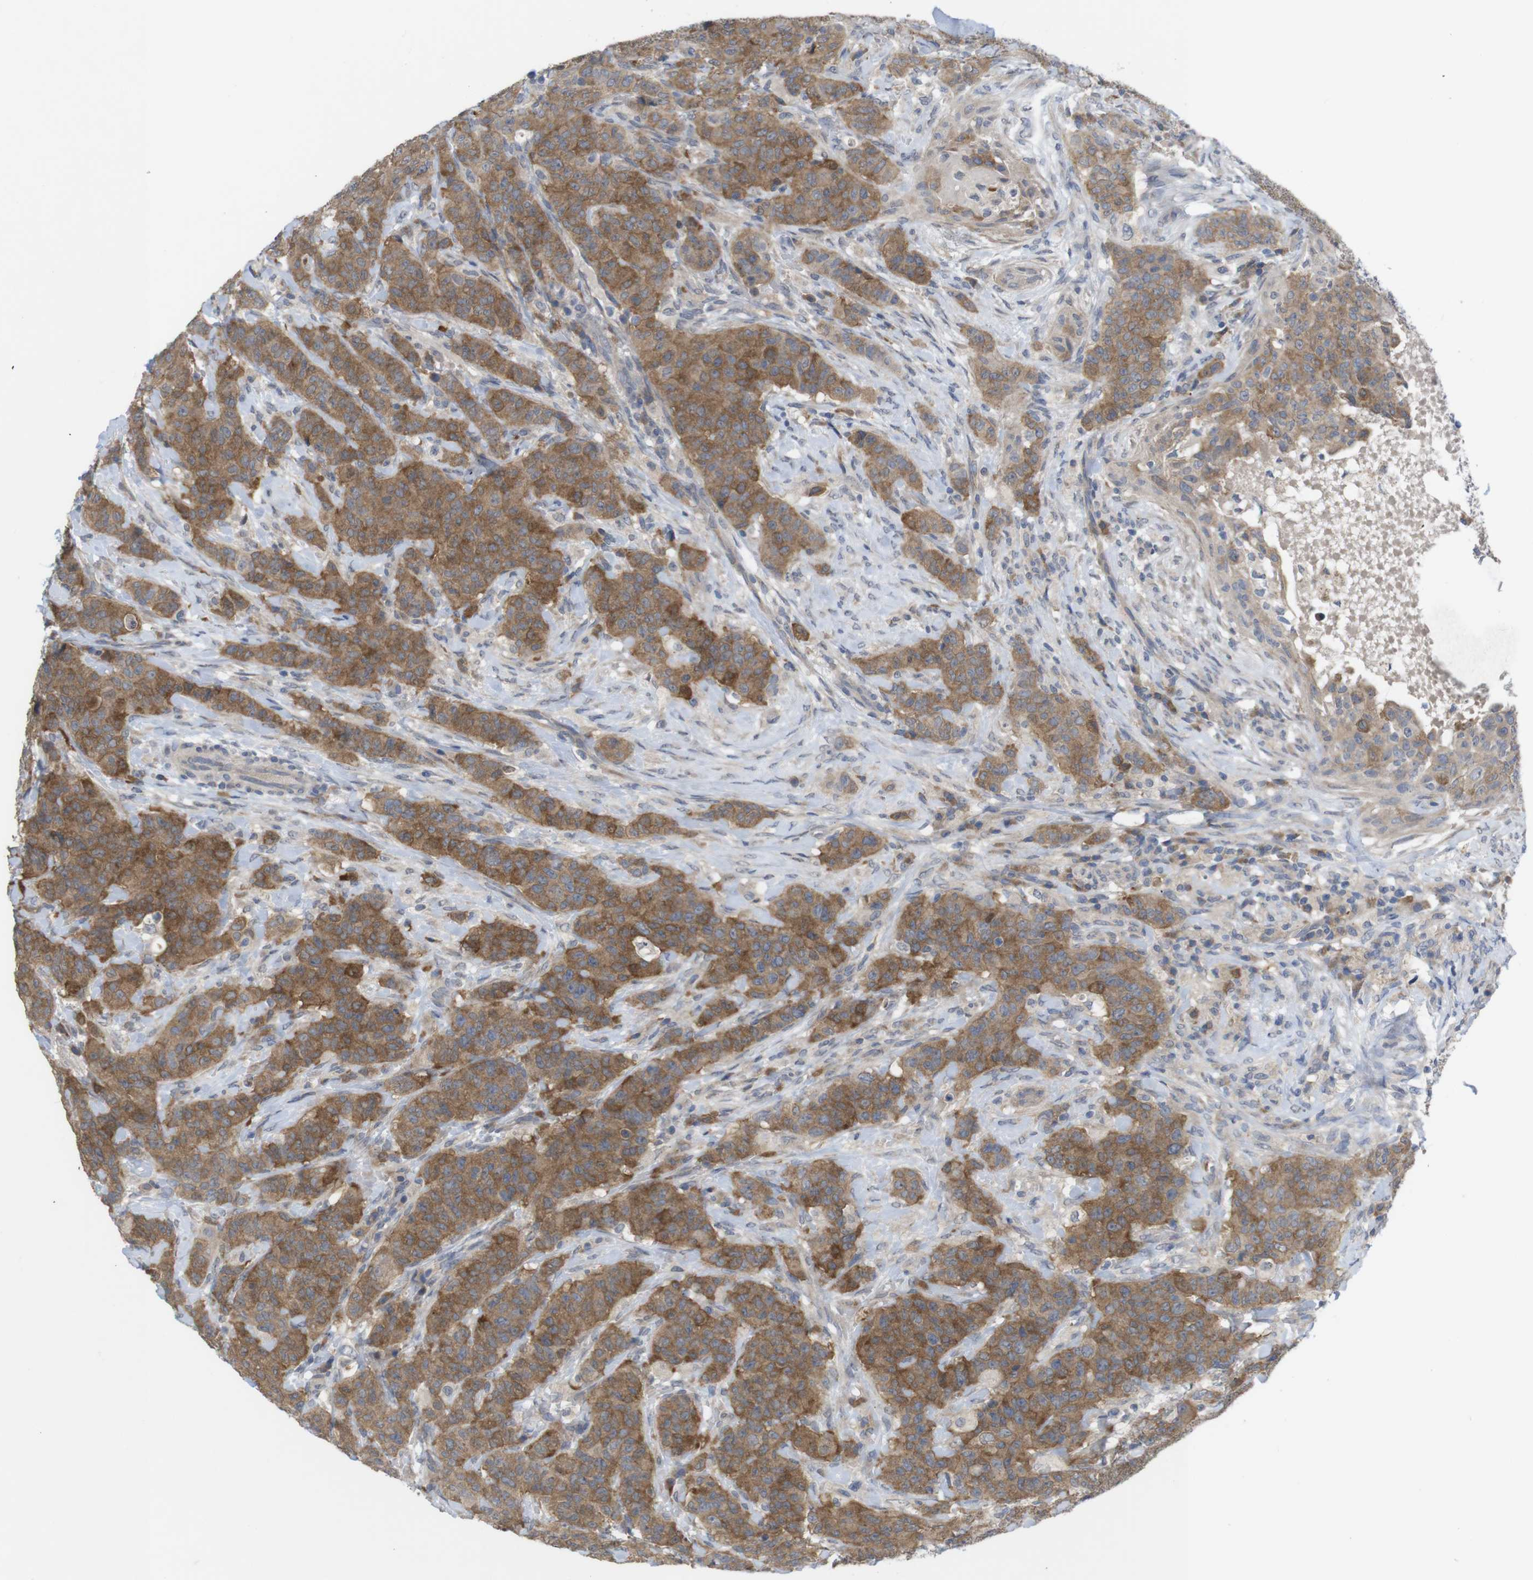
{"staining": {"intensity": "moderate", "quantity": ">75%", "location": "cytoplasmic/membranous"}, "tissue": "breast cancer", "cell_type": "Tumor cells", "image_type": "cancer", "snomed": [{"axis": "morphology", "description": "Normal tissue, NOS"}, {"axis": "morphology", "description": "Duct carcinoma"}, {"axis": "topography", "description": "Breast"}], "caption": "Moderate cytoplasmic/membranous expression is present in approximately >75% of tumor cells in breast cancer. (DAB IHC, brown staining for protein, blue staining for nuclei).", "gene": "BCAR3", "patient": {"sex": "female", "age": 40}}